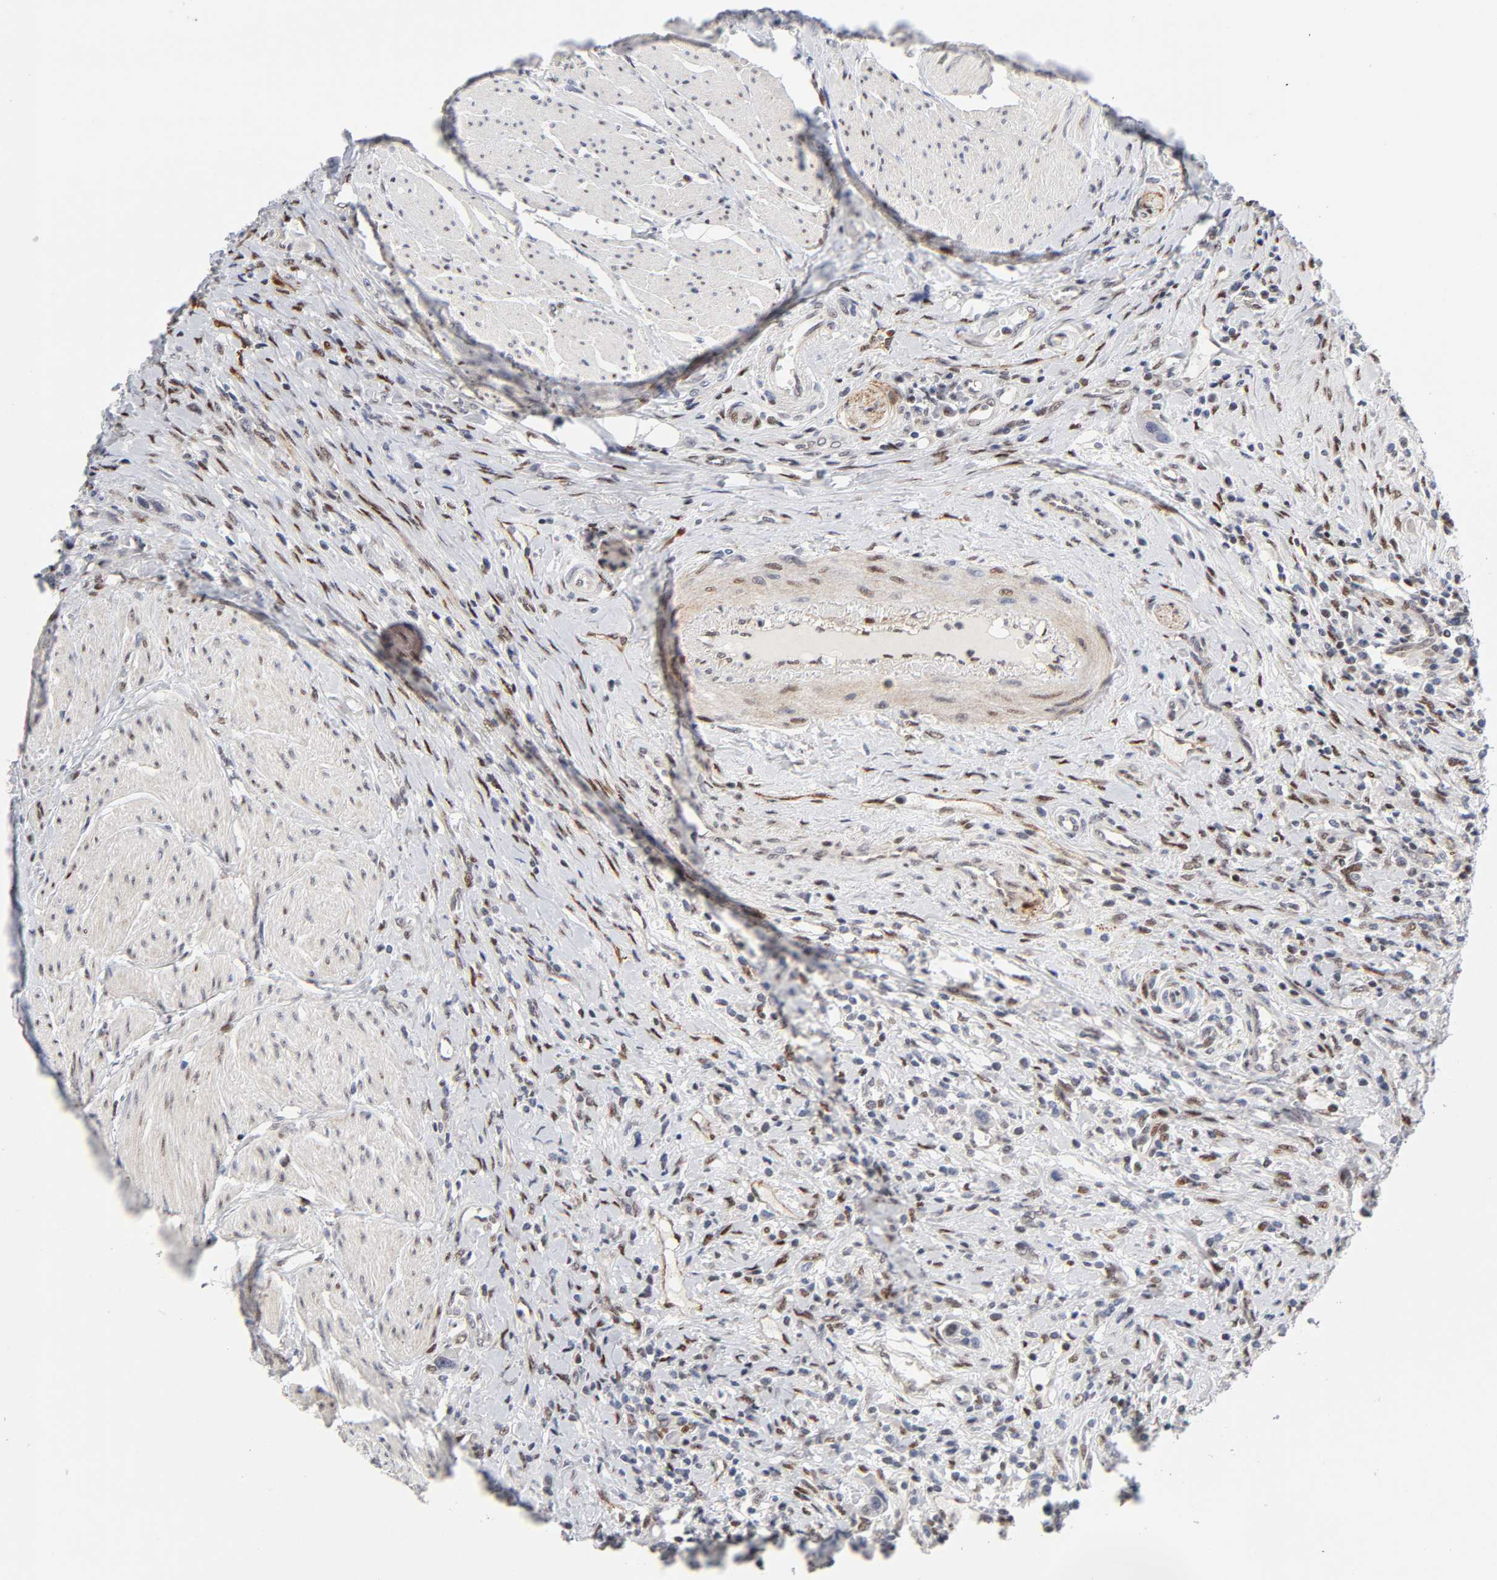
{"staining": {"intensity": "weak", "quantity": "<25%", "location": "nuclear"}, "tissue": "urothelial cancer", "cell_type": "Tumor cells", "image_type": "cancer", "snomed": [{"axis": "morphology", "description": "Urothelial carcinoma, High grade"}, {"axis": "topography", "description": "Urinary bladder"}], "caption": "Immunohistochemistry (IHC) of human urothelial carcinoma (high-grade) shows no expression in tumor cells.", "gene": "STK38", "patient": {"sex": "male", "age": 50}}